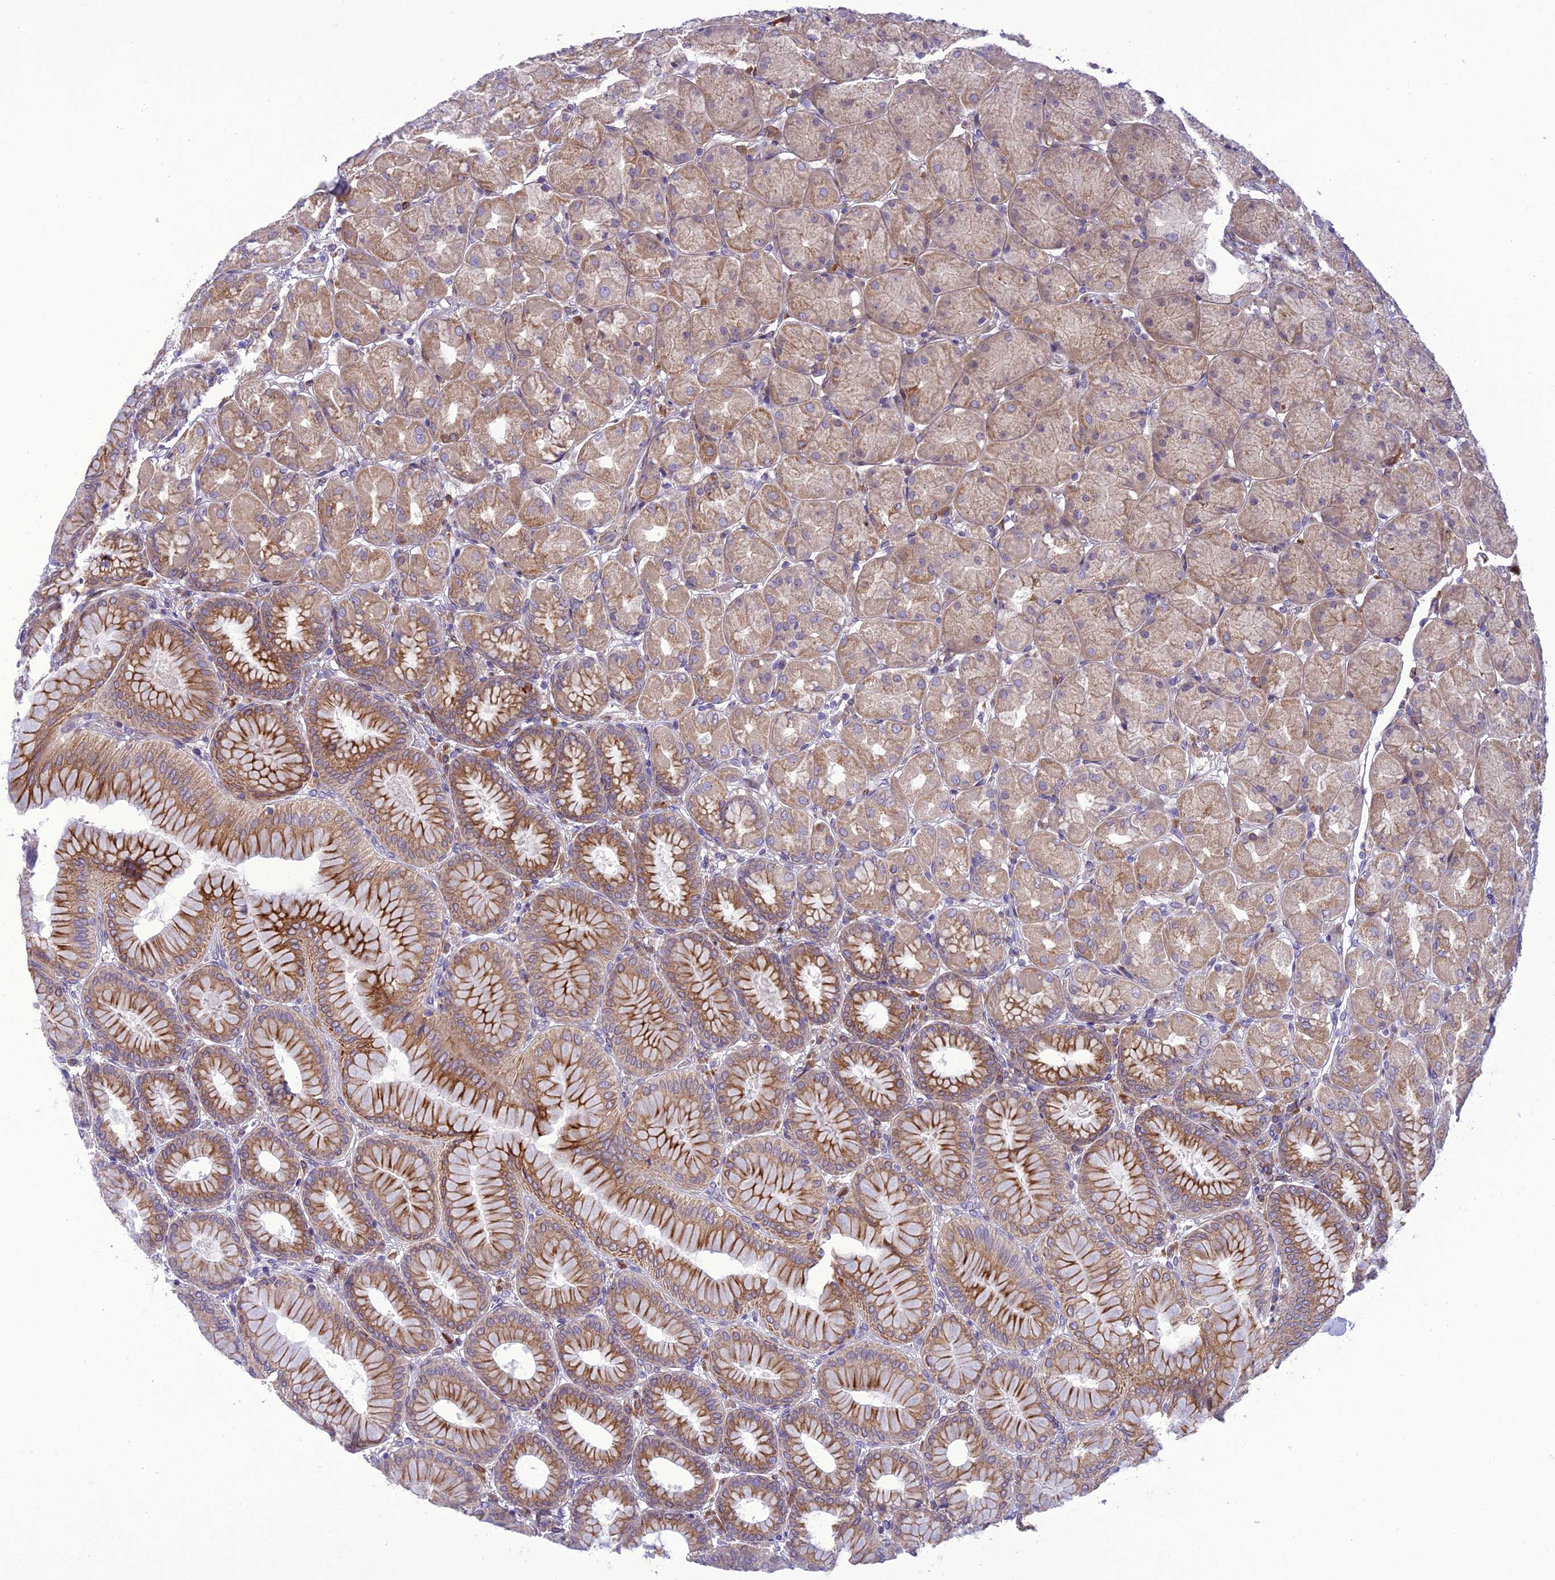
{"staining": {"intensity": "moderate", "quantity": ">75%", "location": "cytoplasmic/membranous"}, "tissue": "stomach", "cell_type": "Glandular cells", "image_type": "normal", "snomed": [{"axis": "morphology", "description": "Normal tissue, NOS"}, {"axis": "topography", "description": "Stomach, upper"}], "caption": "IHC (DAB (3,3'-diaminobenzidine)) staining of unremarkable stomach displays moderate cytoplasmic/membranous protein positivity in approximately >75% of glandular cells. The protein is stained brown, and the nuclei are stained in blue (DAB IHC with brightfield microscopy, high magnification).", "gene": "JMY", "patient": {"sex": "female", "age": 56}}